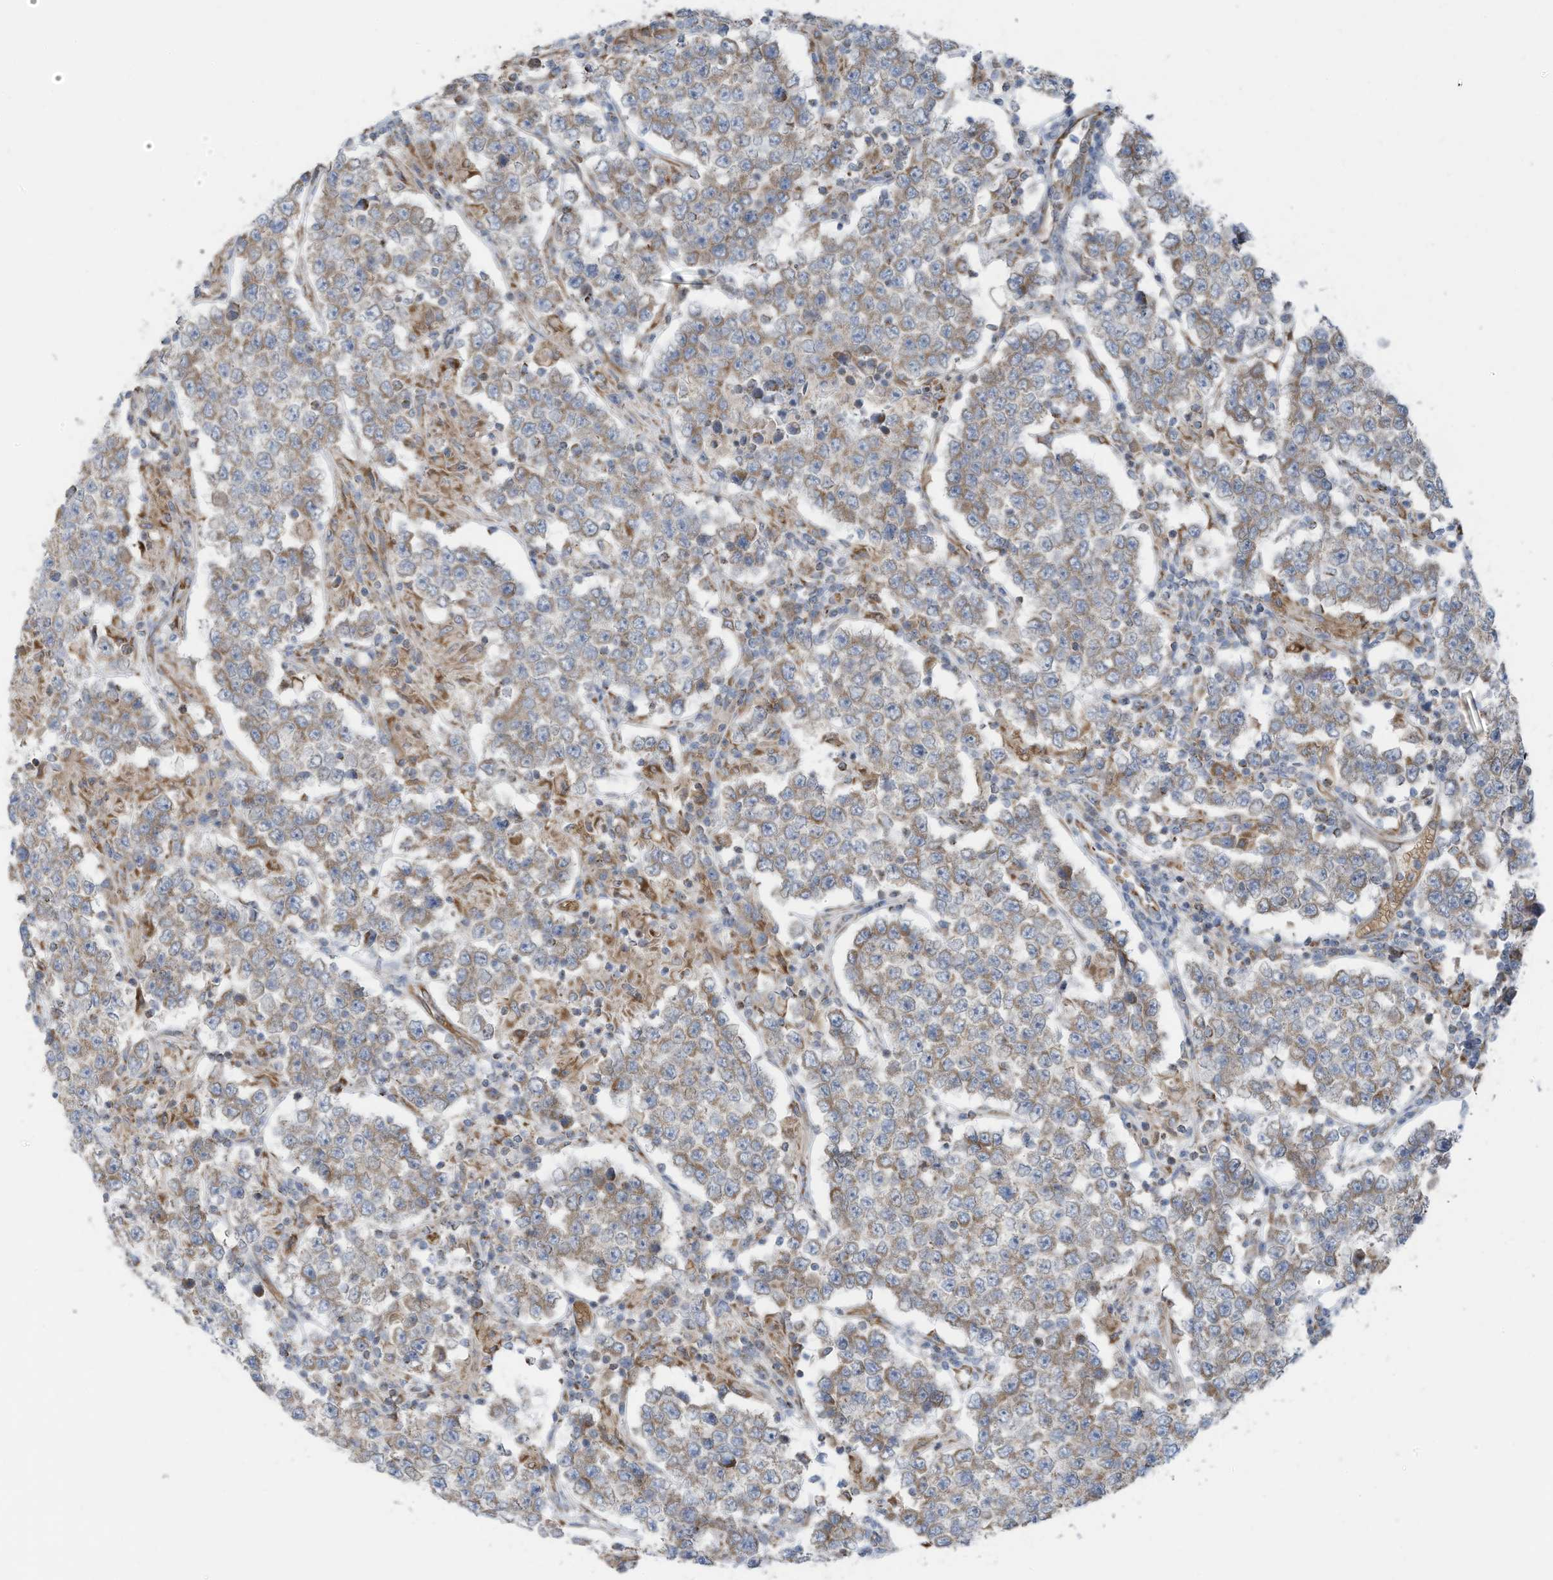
{"staining": {"intensity": "weak", "quantity": ">75%", "location": "cytoplasmic/membranous"}, "tissue": "testis cancer", "cell_type": "Tumor cells", "image_type": "cancer", "snomed": [{"axis": "morphology", "description": "Normal tissue, NOS"}, {"axis": "morphology", "description": "Urothelial carcinoma, High grade"}, {"axis": "morphology", "description": "Seminoma, NOS"}, {"axis": "morphology", "description": "Carcinoma, Embryonal, NOS"}, {"axis": "topography", "description": "Urinary bladder"}, {"axis": "topography", "description": "Testis"}], "caption": "Testis cancer stained with a brown dye reveals weak cytoplasmic/membranous positive staining in about >75% of tumor cells.", "gene": "EOMES", "patient": {"sex": "male", "age": 41}}